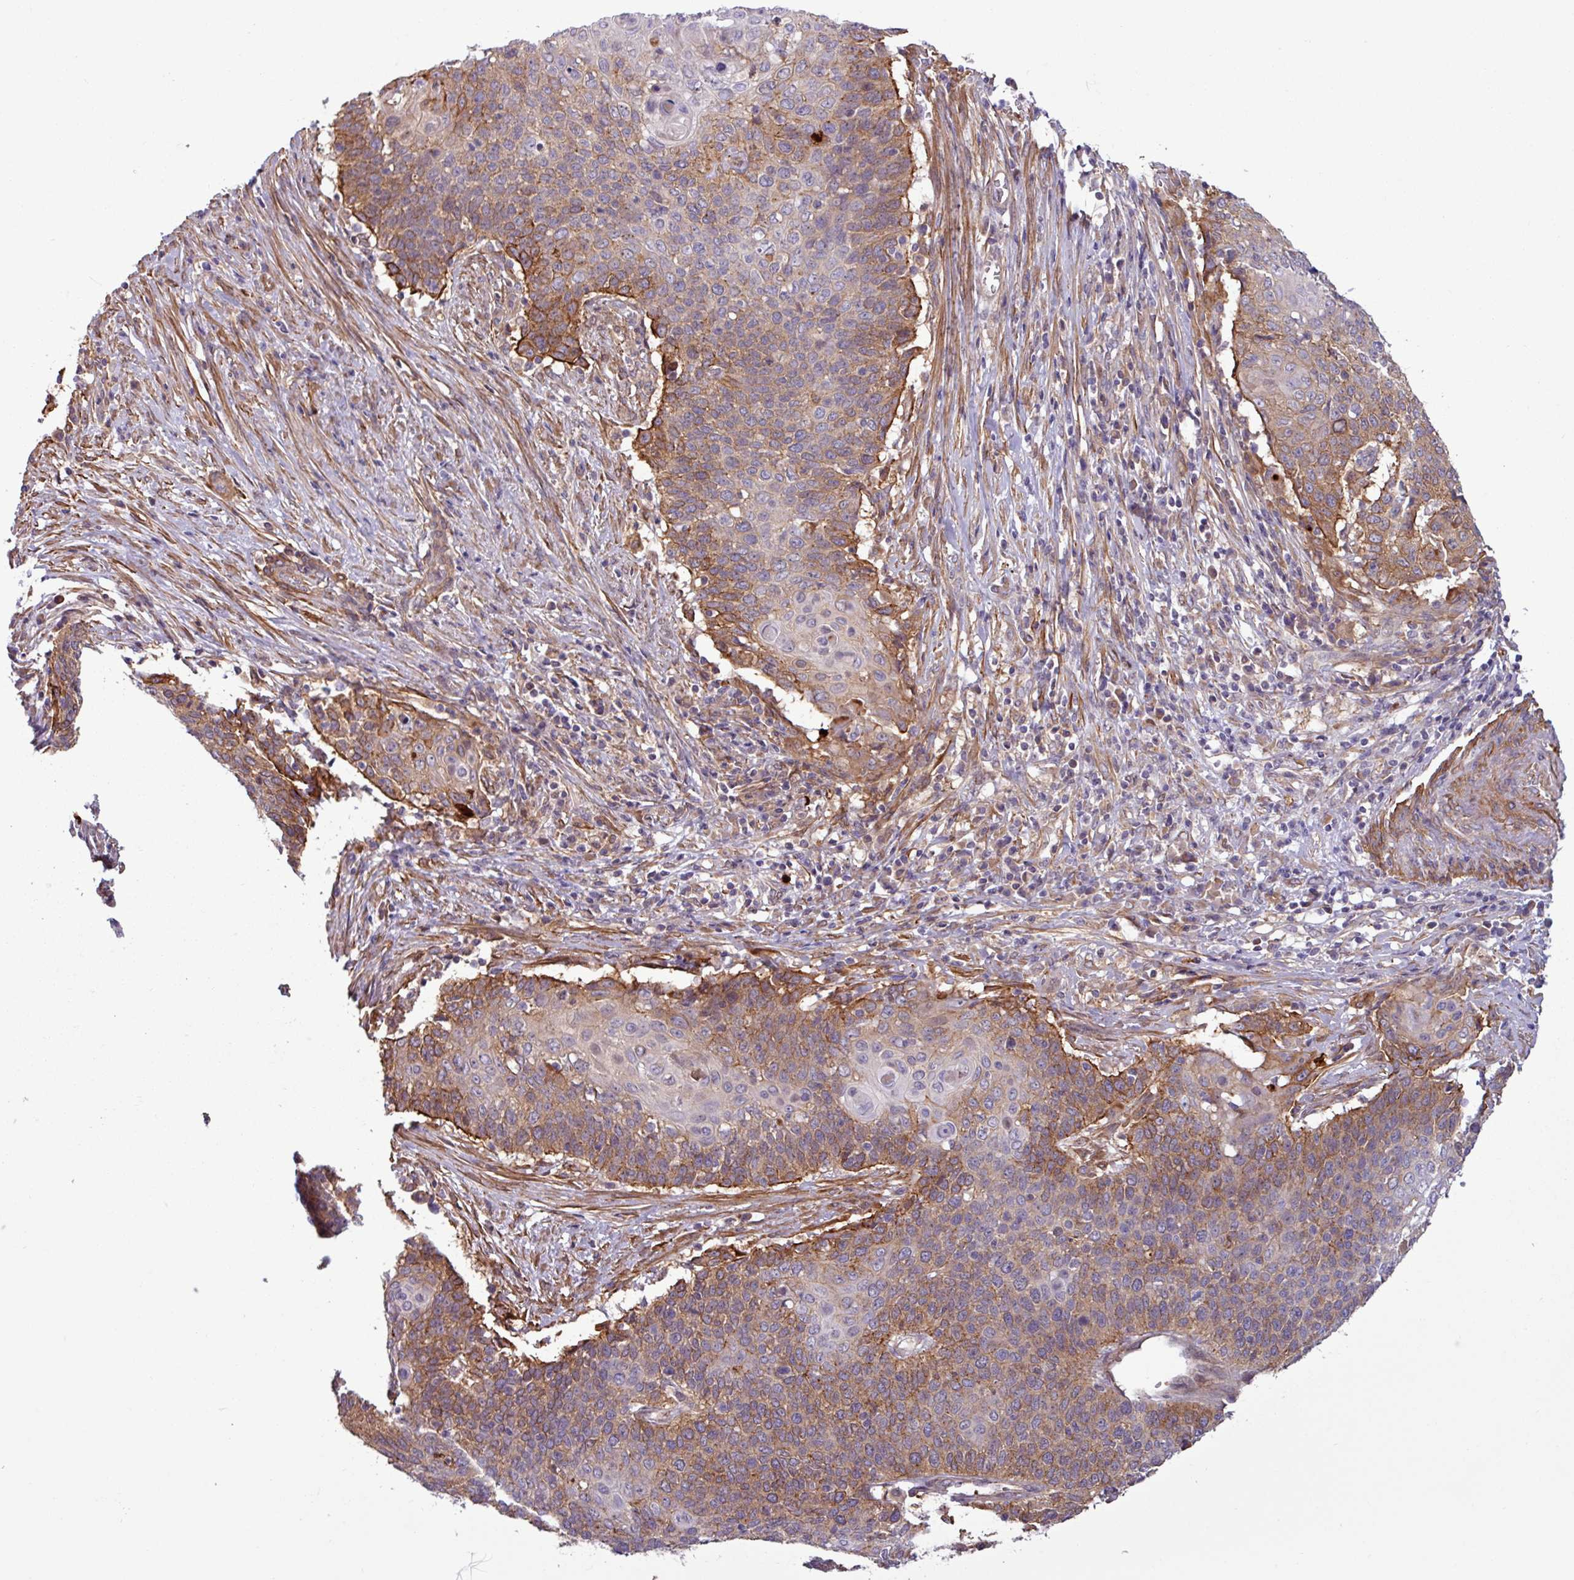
{"staining": {"intensity": "moderate", "quantity": "25%-75%", "location": "cytoplasmic/membranous"}, "tissue": "cervical cancer", "cell_type": "Tumor cells", "image_type": "cancer", "snomed": [{"axis": "morphology", "description": "Squamous cell carcinoma, NOS"}, {"axis": "topography", "description": "Cervix"}], "caption": "Cervical squamous cell carcinoma stained with DAB (3,3'-diaminobenzidine) immunohistochemistry (IHC) reveals medium levels of moderate cytoplasmic/membranous expression in approximately 25%-75% of tumor cells.", "gene": "PCED1A", "patient": {"sex": "female", "age": 39}}